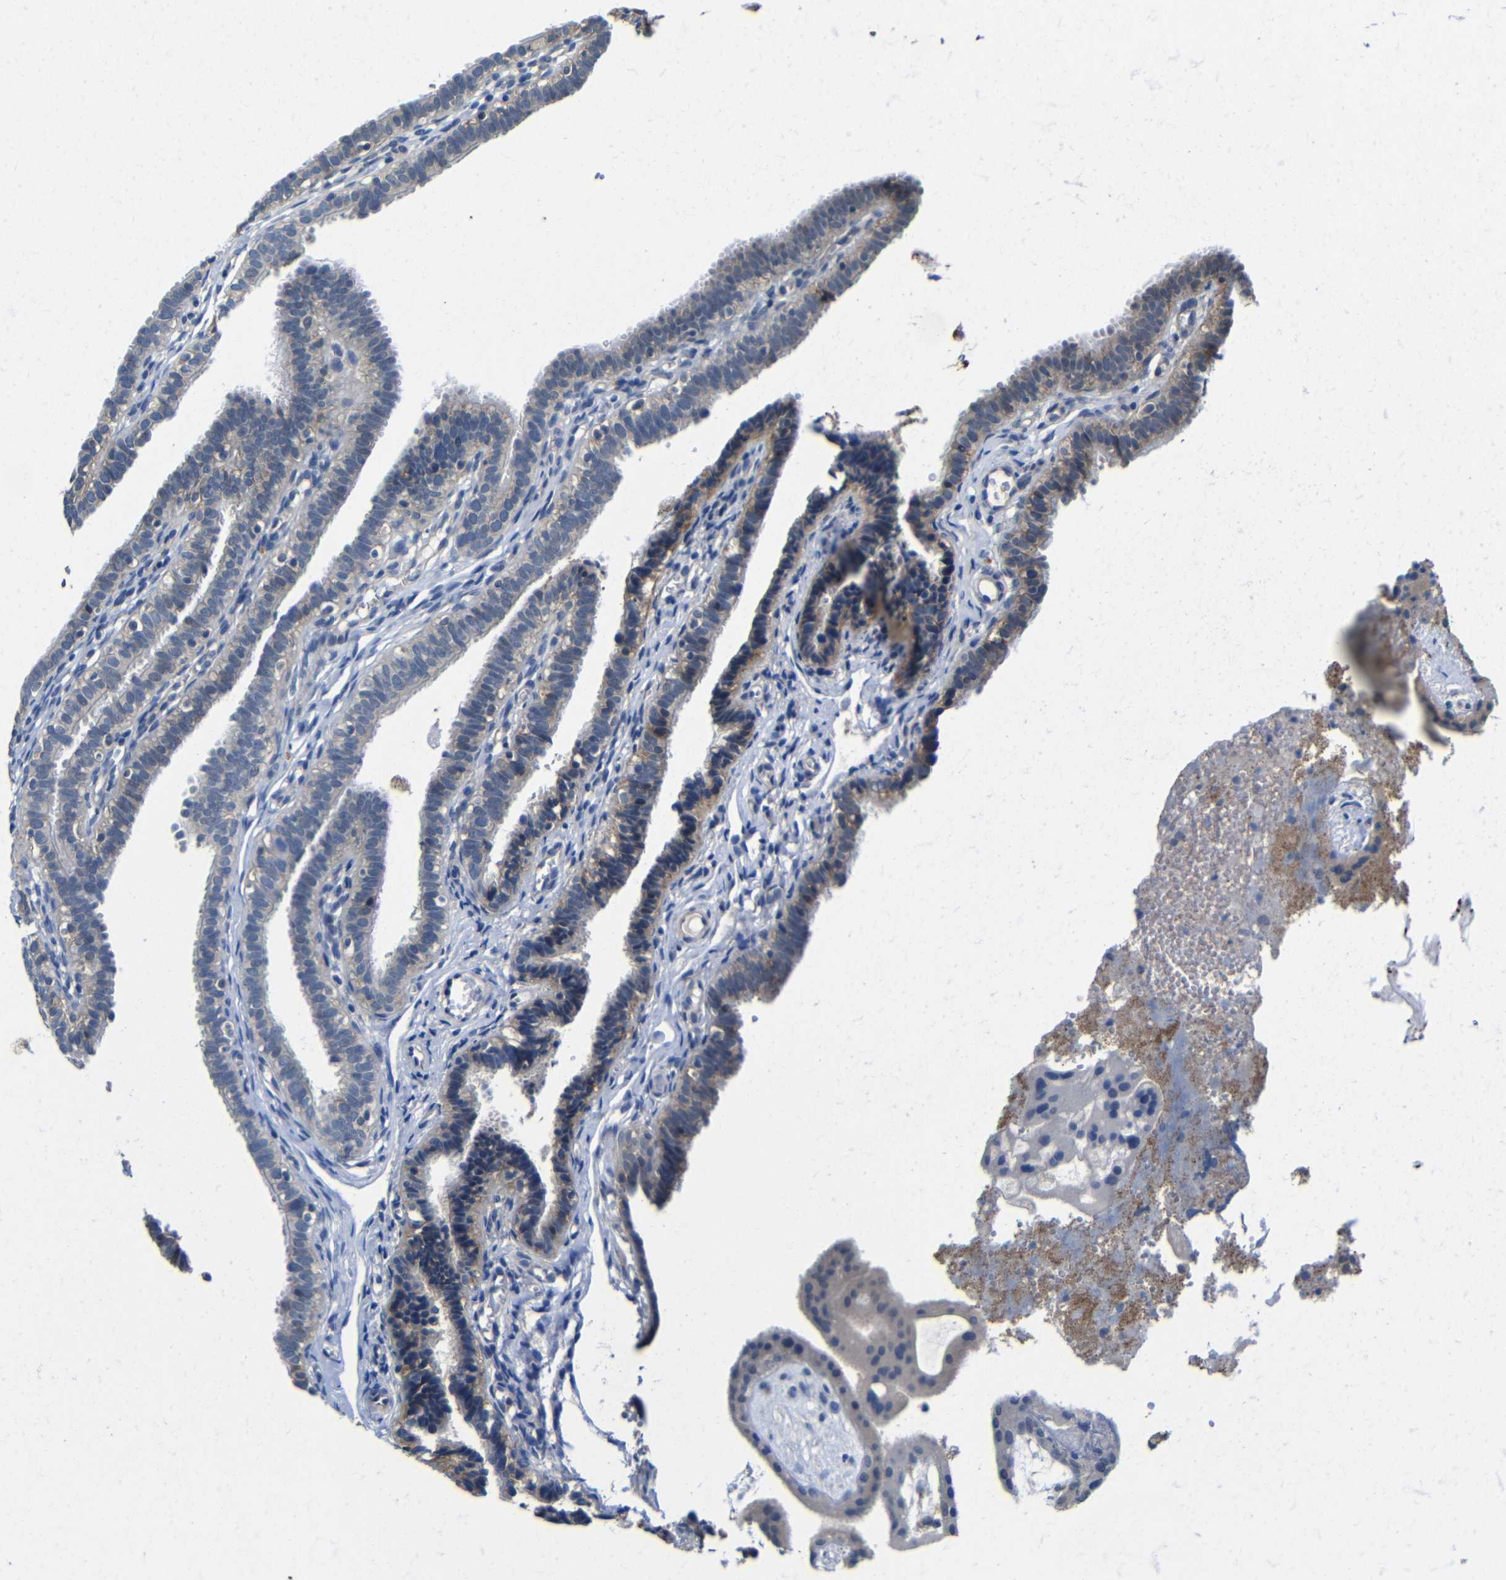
{"staining": {"intensity": "weak", "quantity": "25%-75%", "location": "cytoplasmic/membranous"}, "tissue": "fallopian tube", "cell_type": "Glandular cells", "image_type": "normal", "snomed": [{"axis": "morphology", "description": "Normal tissue, NOS"}, {"axis": "topography", "description": "Fallopian tube"}, {"axis": "topography", "description": "Placenta"}], "caption": "This micrograph demonstrates immunohistochemistry (IHC) staining of normal human fallopian tube, with low weak cytoplasmic/membranous staining in about 25%-75% of glandular cells.", "gene": "ZNF90", "patient": {"sex": "female", "age": 34}}